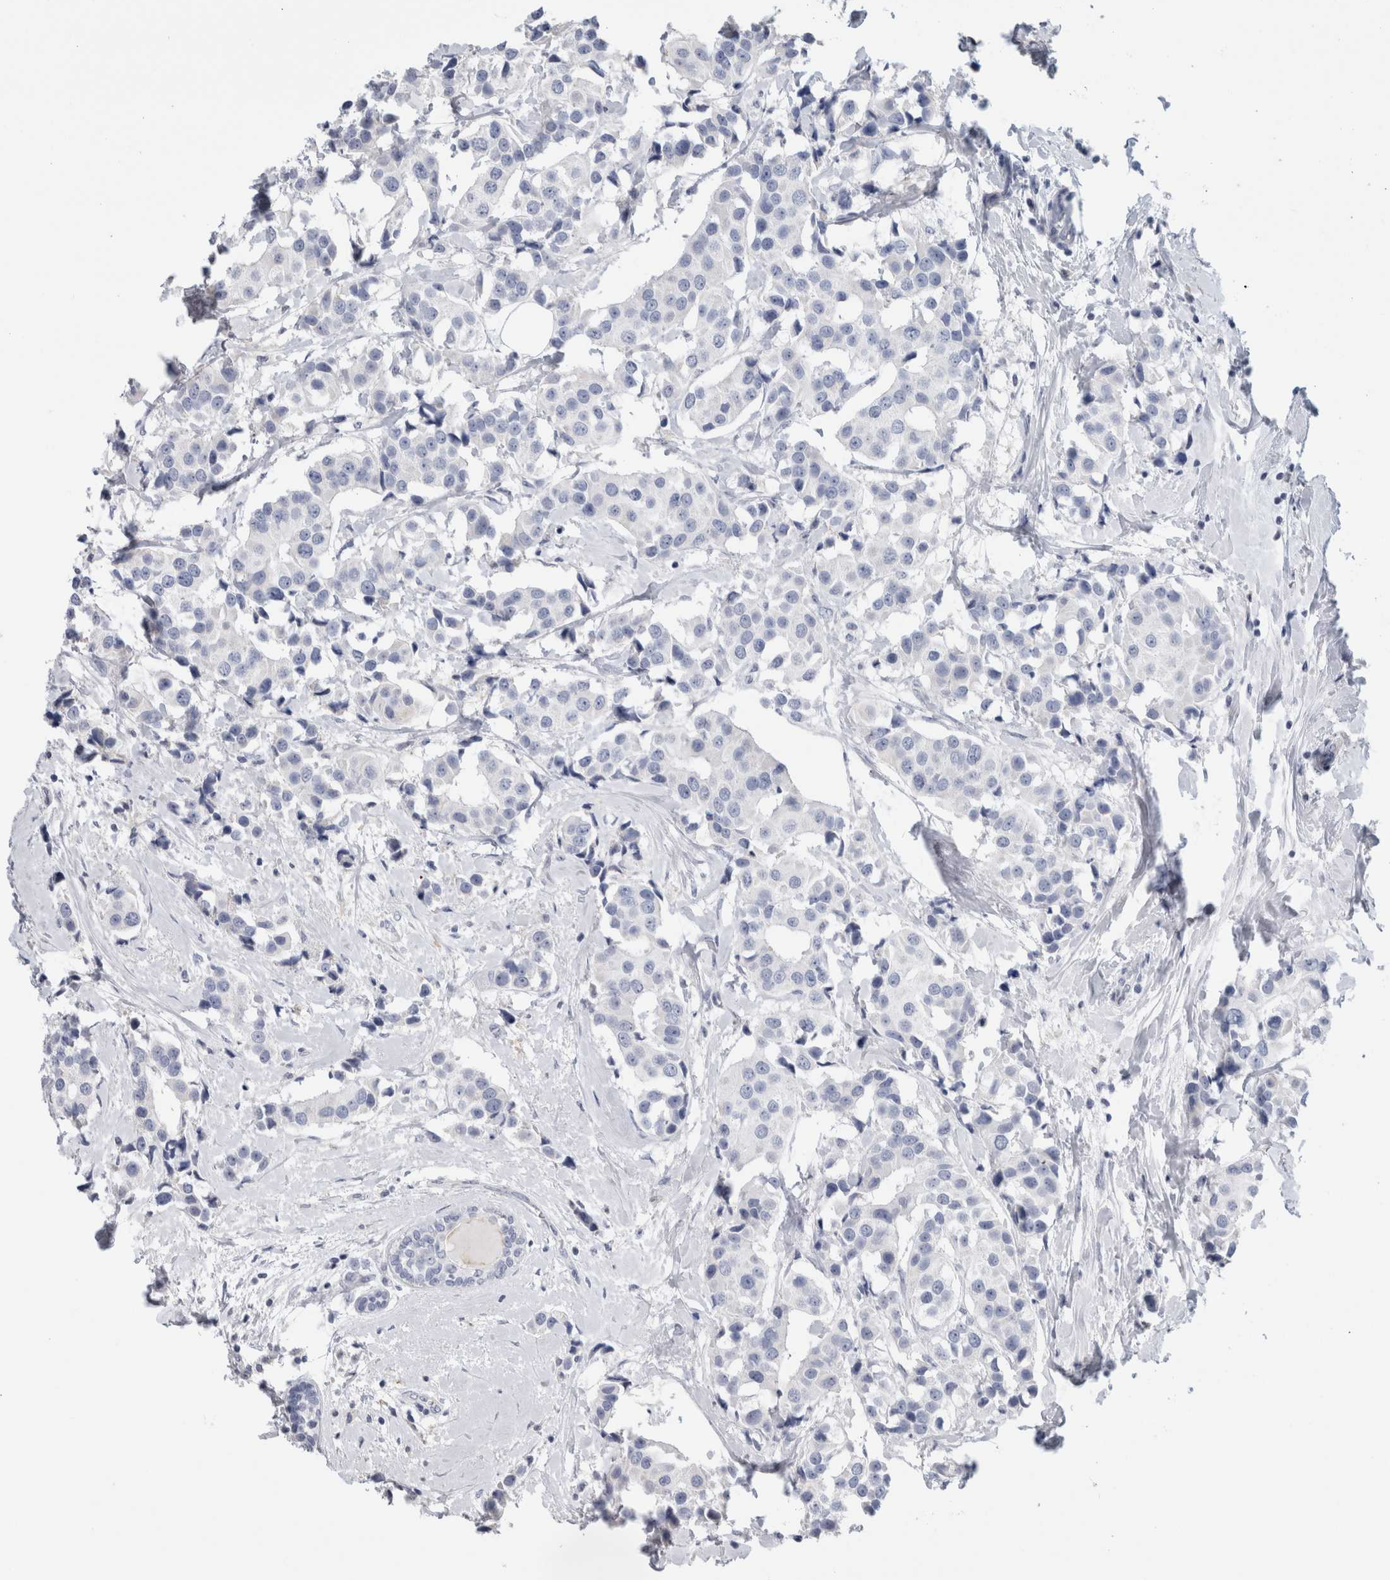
{"staining": {"intensity": "negative", "quantity": "none", "location": "none"}, "tissue": "breast cancer", "cell_type": "Tumor cells", "image_type": "cancer", "snomed": [{"axis": "morphology", "description": "Normal tissue, NOS"}, {"axis": "morphology", "description": "Duct carcinoma"}, {"axis": "topography", "description": "Breast"}], "caption": "The micrograph demonstrates no staining of tumor cells in breast cancer. (Brightfield microscopy of DAB IHC at high magnification).", "gene": "TARBP1", "patient": {"sex": "female", "age": 39}}